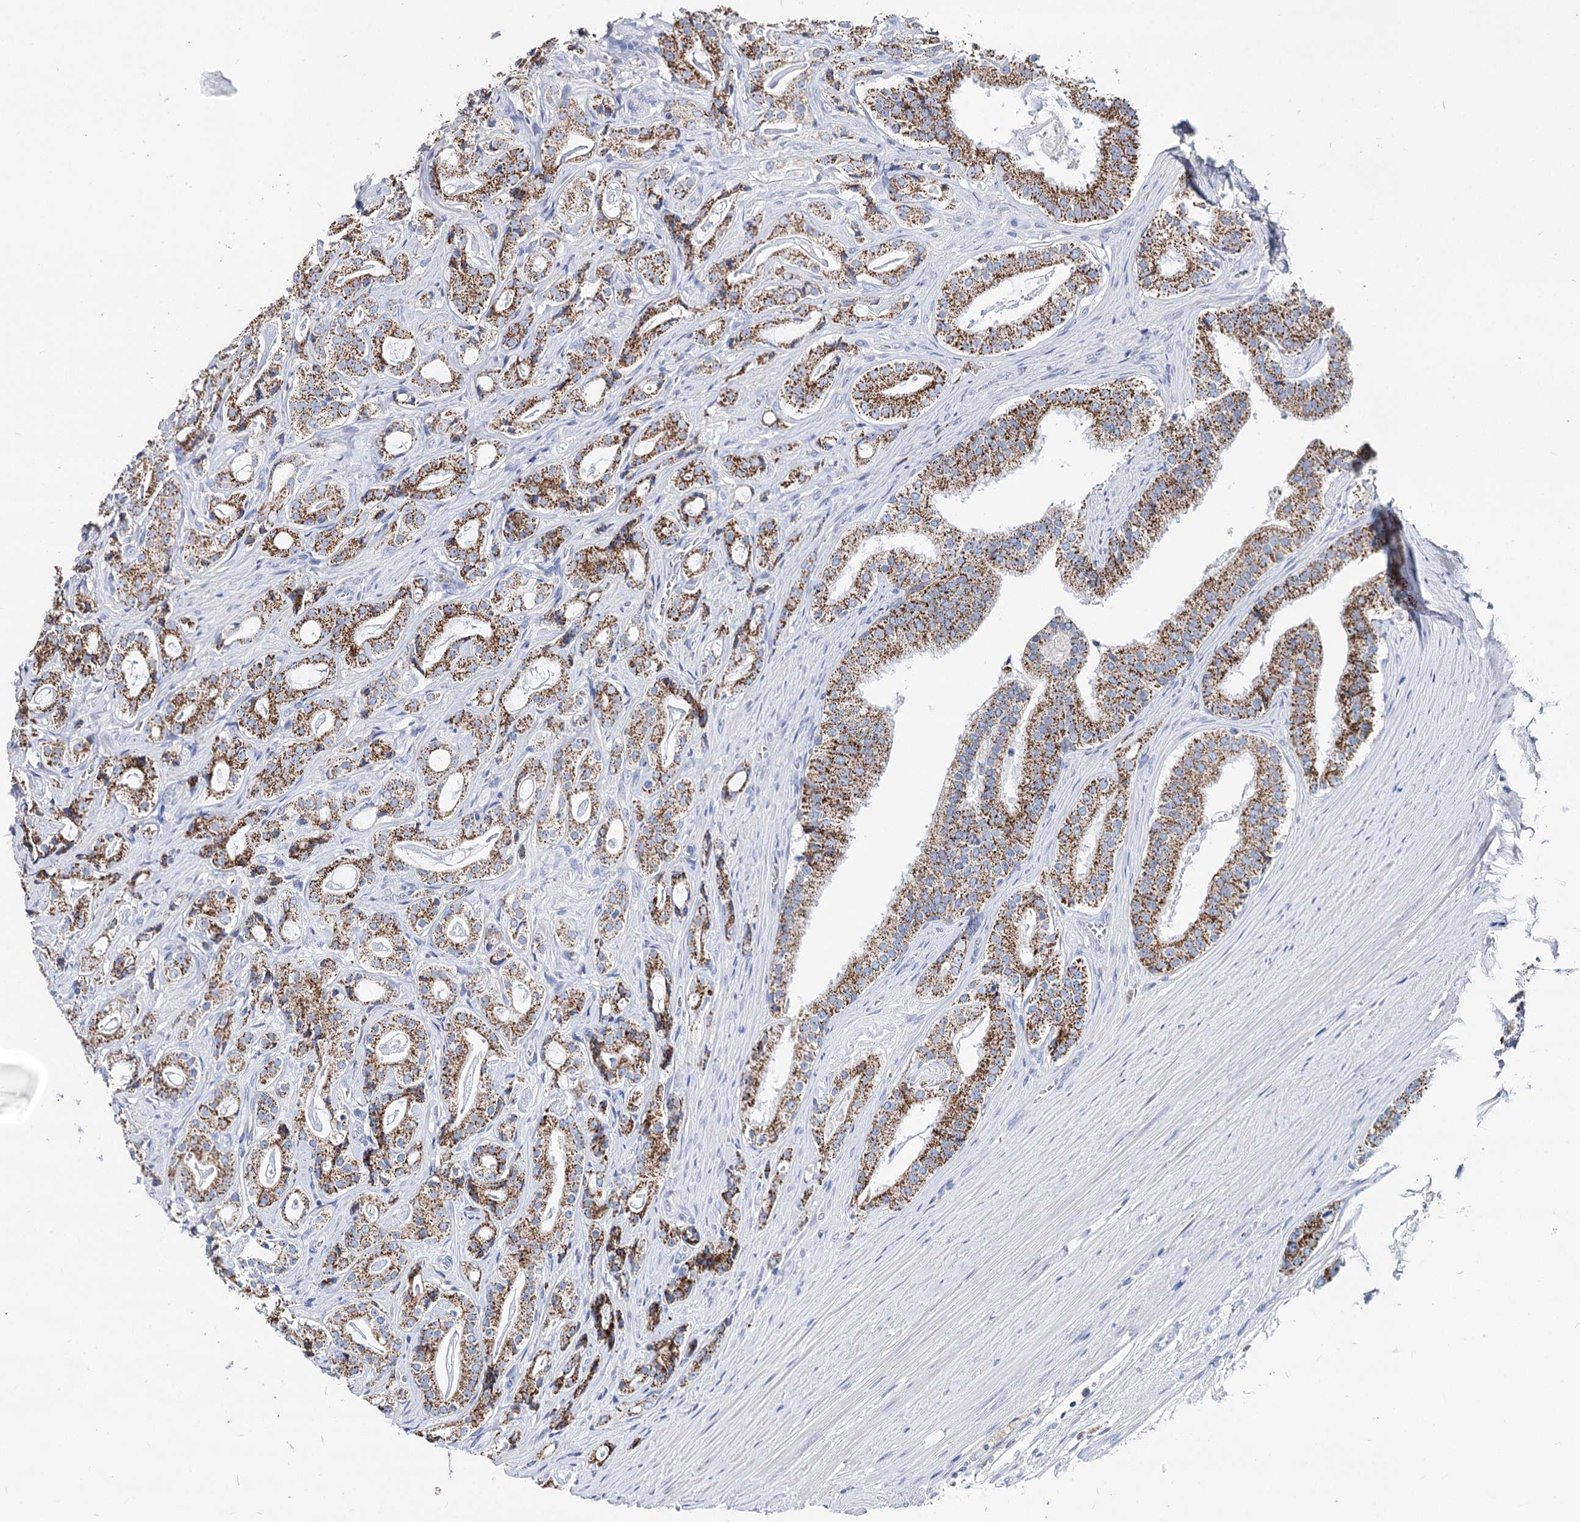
{"staining": {"intensity": "moderate", "quantity": ">75%", "location": "cytoplasmic/membranous"}, "tissue": "prostate cancer", "cell_type": "Tumor cells", "image_type": "cancer", "snomed": [{"axis": "morphology", "description": "Adenocarcinoma, High grade"}, {"axis": "topography", "description": "Prostate"}], "caption": "IHC micrograph of prostate cancer (adenocarcinoma (high-grade)) stained for a protein (brown), which exhibits medium levels of moderate cytoplasmic/membranous staining in about >75% of tumor cells.", "gene": "MCCC2", "patient": {"sex": "male", "age": 63}}